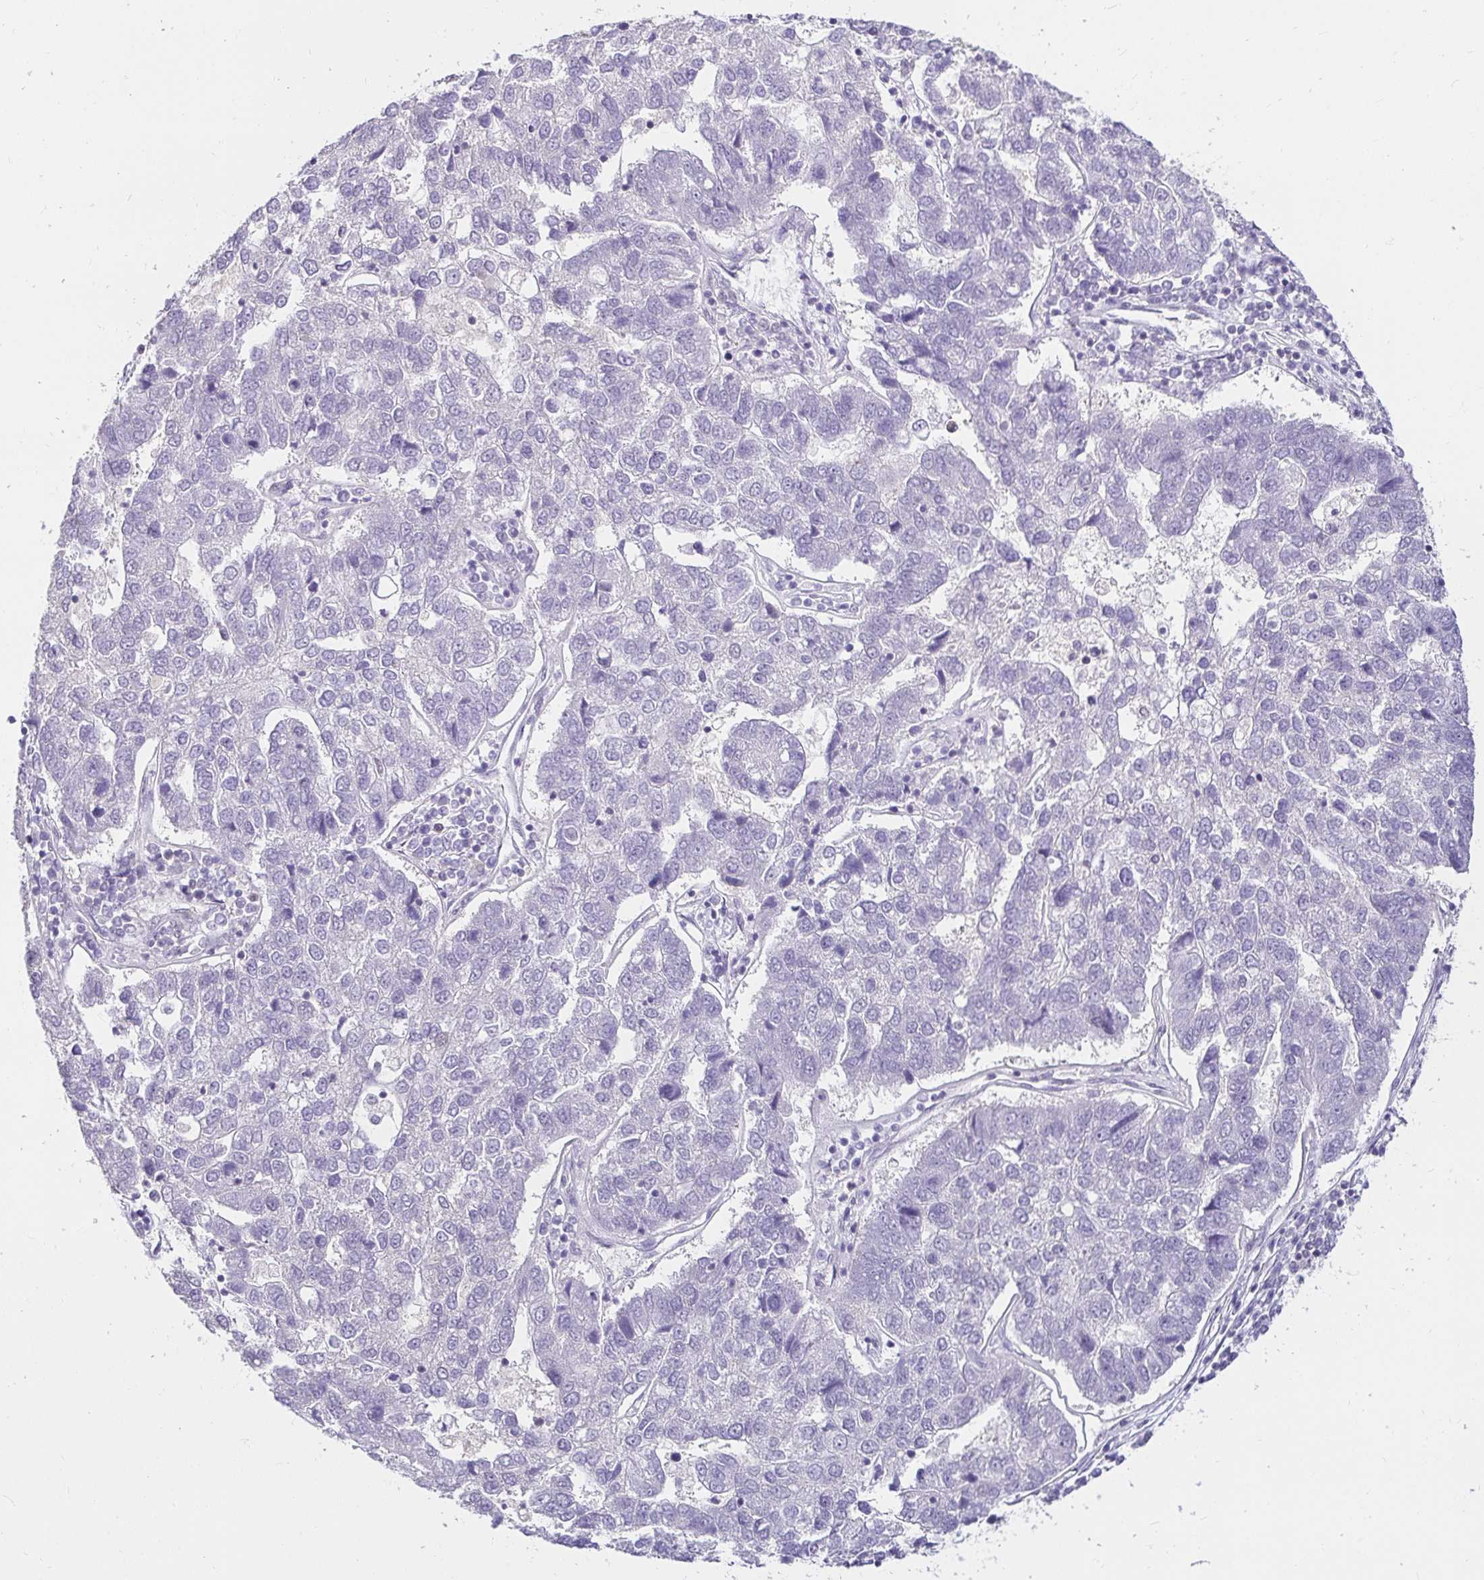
{"staining": {"intensity": "negative", "quantity": "none", "location": "none"}, "tissue": "pancreatic cancer", "cell_type": "Tumor cells", "image_type": "cancer", "snomed": [{"axis": "morphology", "description": "Adenocarcinoma, NOS"}, {"axis": "topography", "description": "Pancreas"}], "caption": "This is a micrograph of immunohistochemistry staining of adenocarcinoma (pancreatic), which shows no expression in tumor cells.", "gene": "RIMS4", "patient": {"sex": "female", "age": 61}}